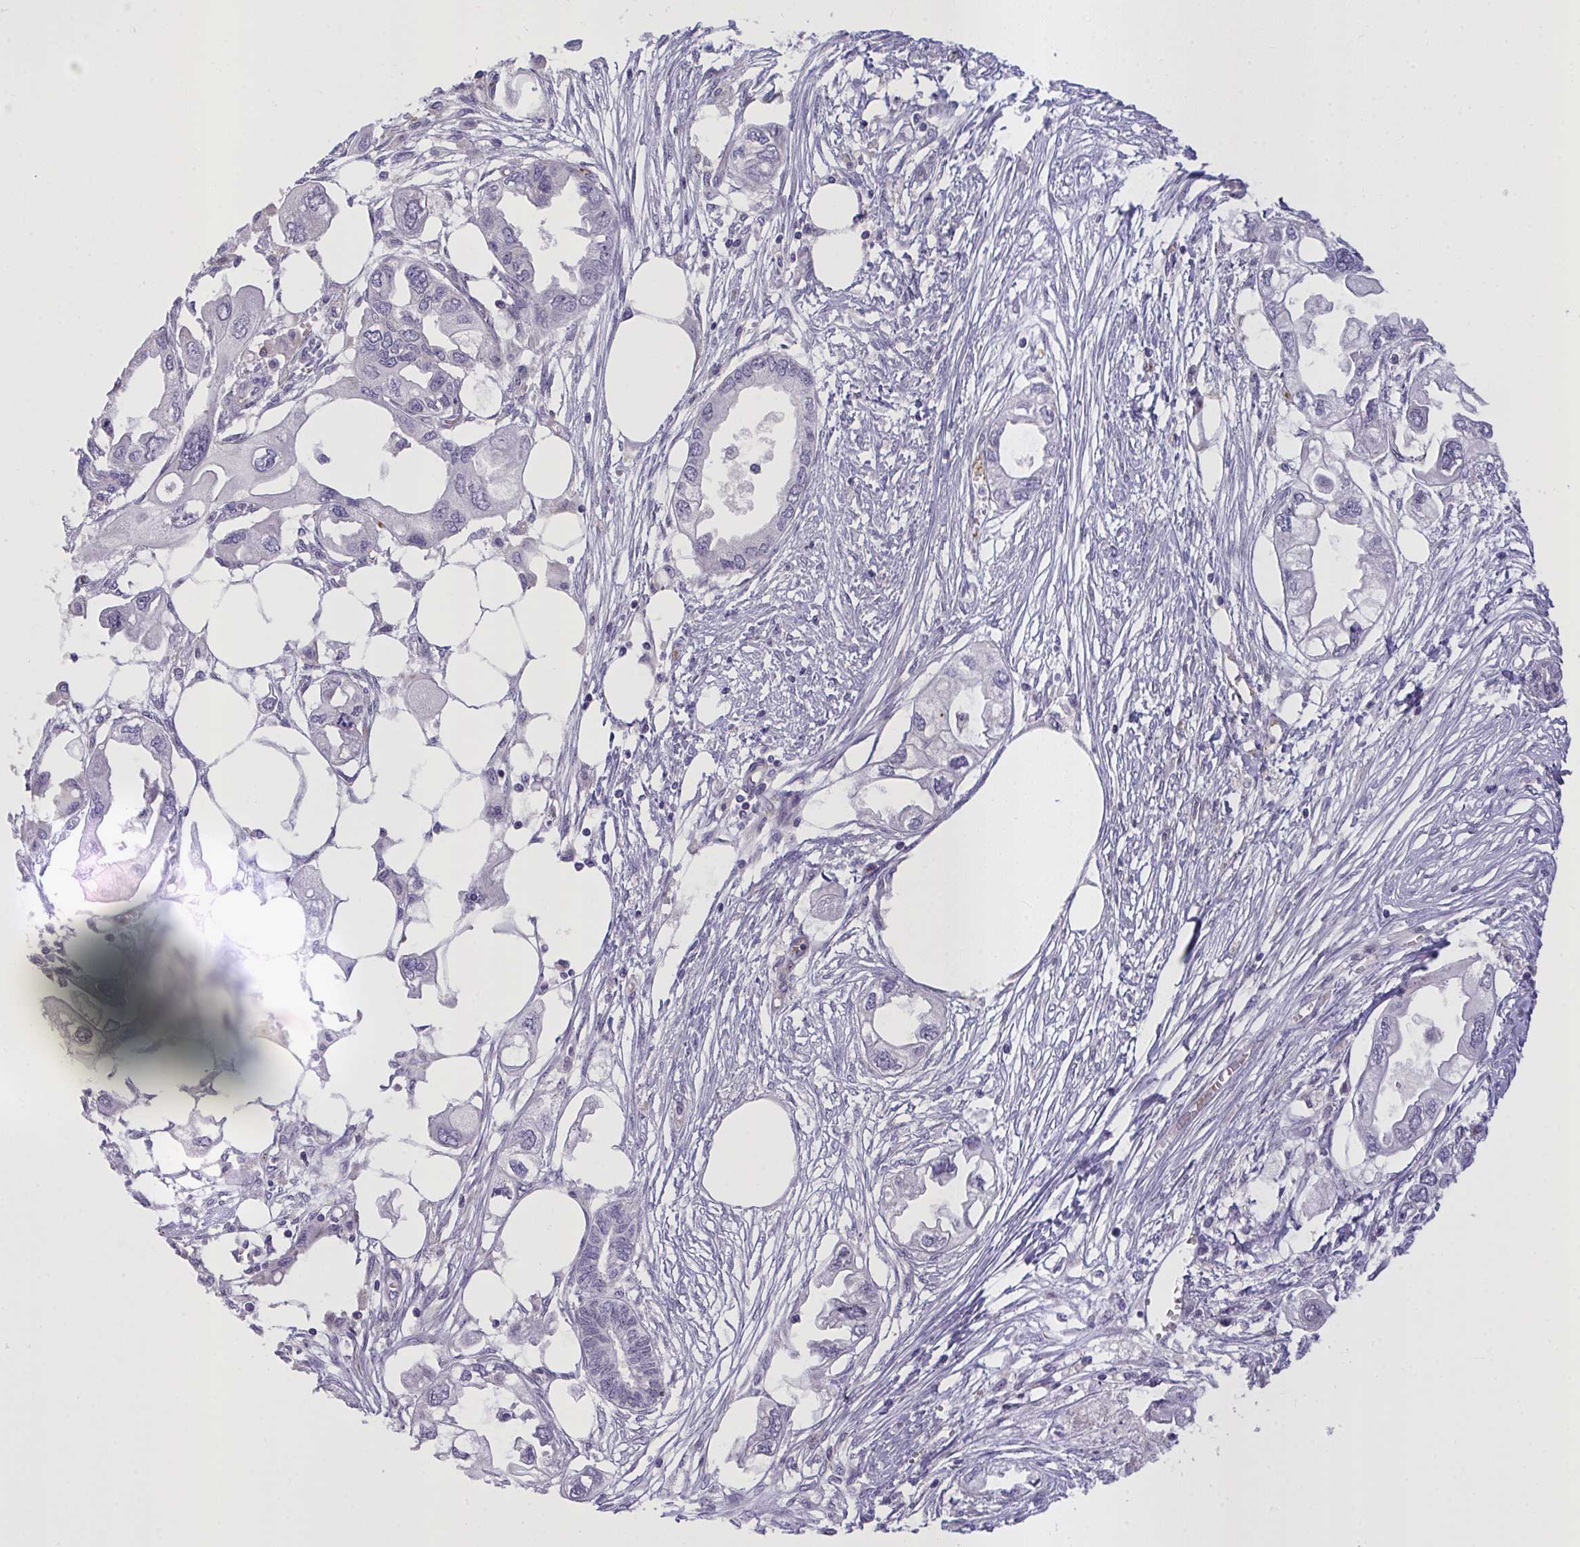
{"staining": {"intensity": "negative", "quantity": "none", "location": "none"}, "tissue": "endometrial cancer", "cell_type": "Tumor cells", "image_type": "cancer", "snomed": [{"axis": "morphology", "description": "Adenocarcinoma, NOS"}, {"axis": "morphology", "description": "Adenocarcinoma, metastatic, NOS"}, {"axis": "topography", "description": "Adipose tissue"}, {"axis": "topography", "description": "Endometrium"}], "caption": "DAB (3,3'-diaminobenzidine) immunohistochemical staining of human endometrial cancer (metastatic adenocarcinoma) shows no significant staining in tumor cells.", "gene": "SEMA6B", "patient": {"sex": "female", "age": 67}}